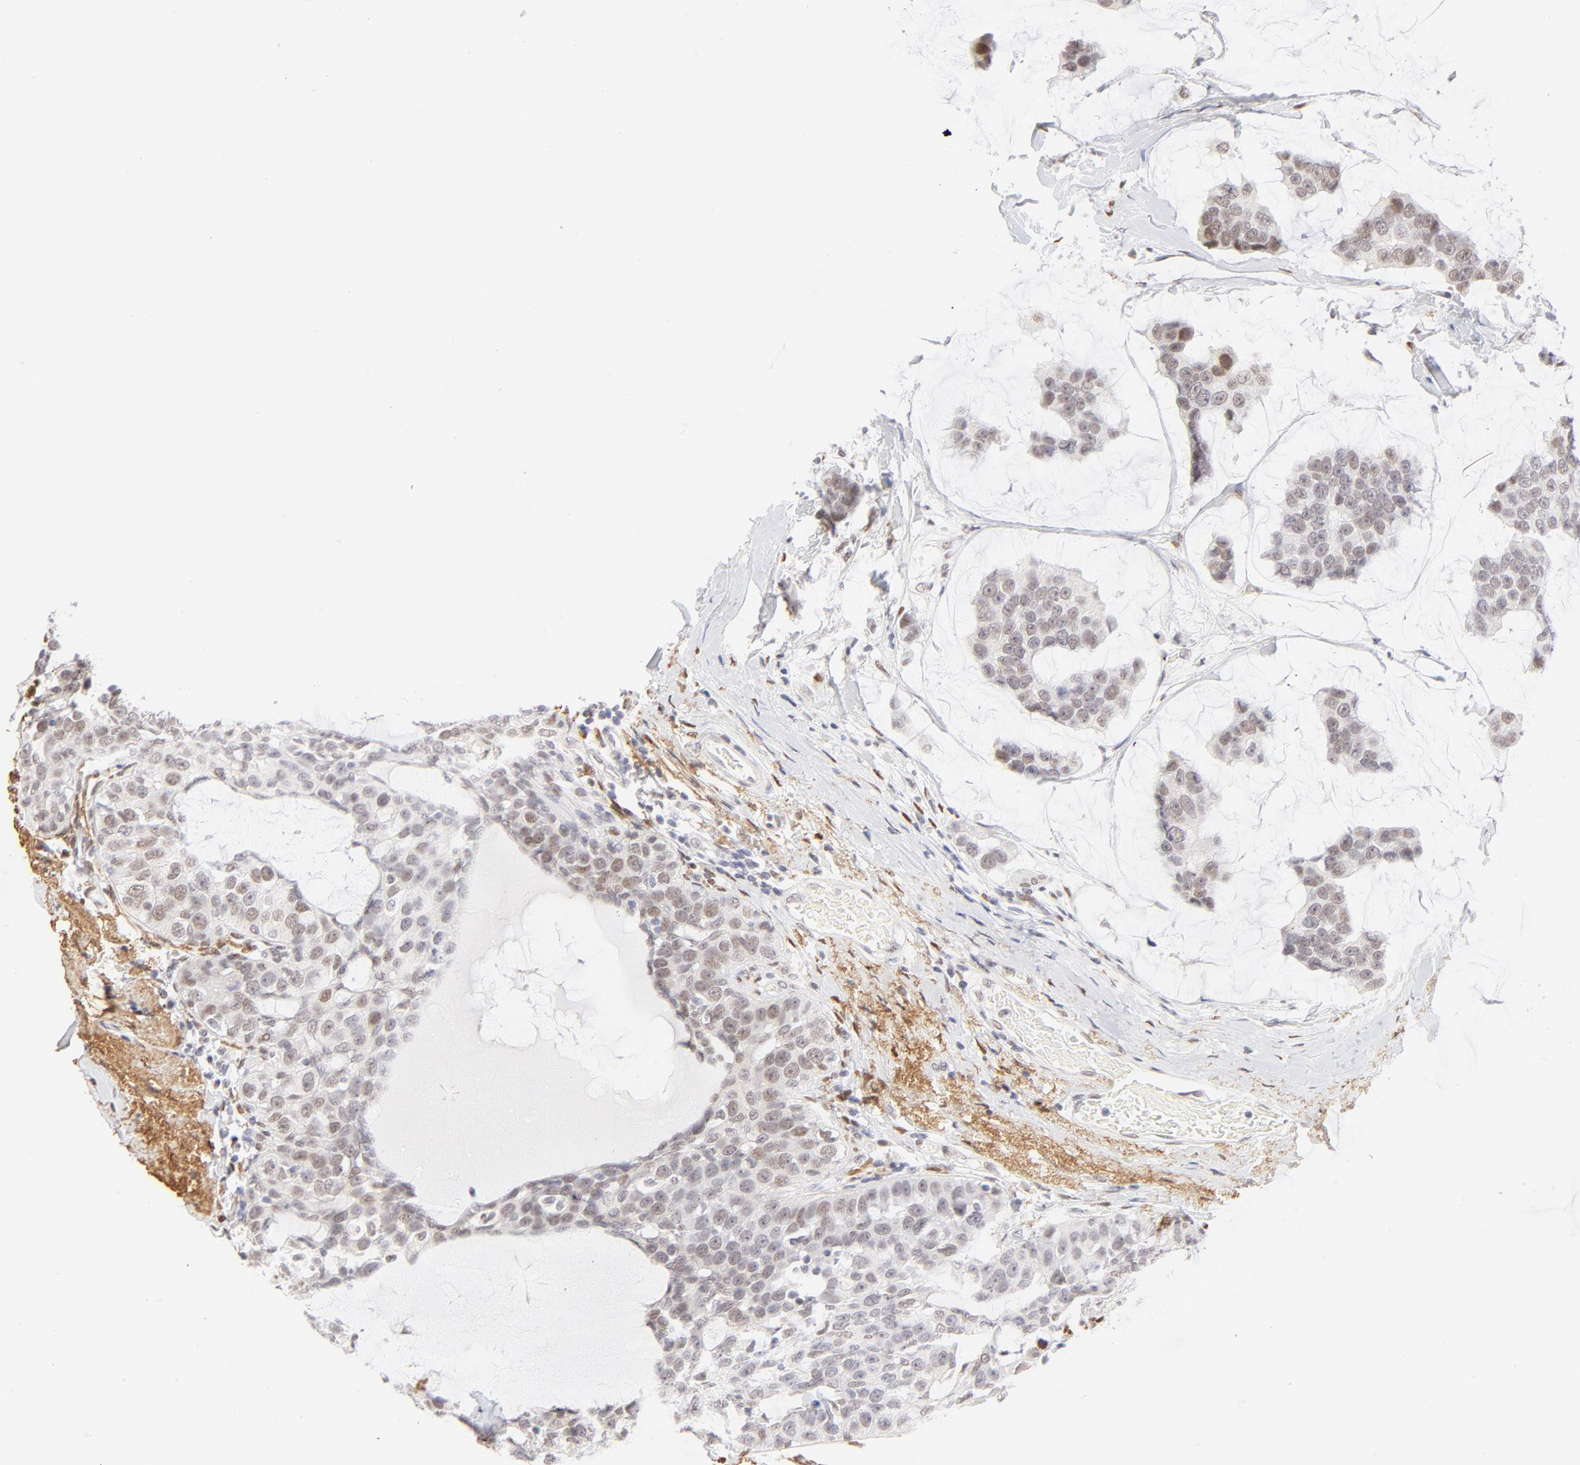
{"staining": {"intensity": "weak", "quantity": "25%-75%", "location": "nuclear"}, "tissue": "breast cancer", "cell_type": "Tumor cells", "image_type": "cancer", "snomed": [{"axis": "morphology", "description": "Normal tissue, NOS"}, {"axis": "morphology", "description": "Duct carcinoma"}, {"axis": "topography", "description": "Breast"}], "caption": "Tumor cells exhibit low levels of weak nuclear positivity in approximately 25%-75% of cells in human breast cancer (intraductal carcinoma).", "gene": "PBX1", "patient": {"sex": "female", "age": 50}}